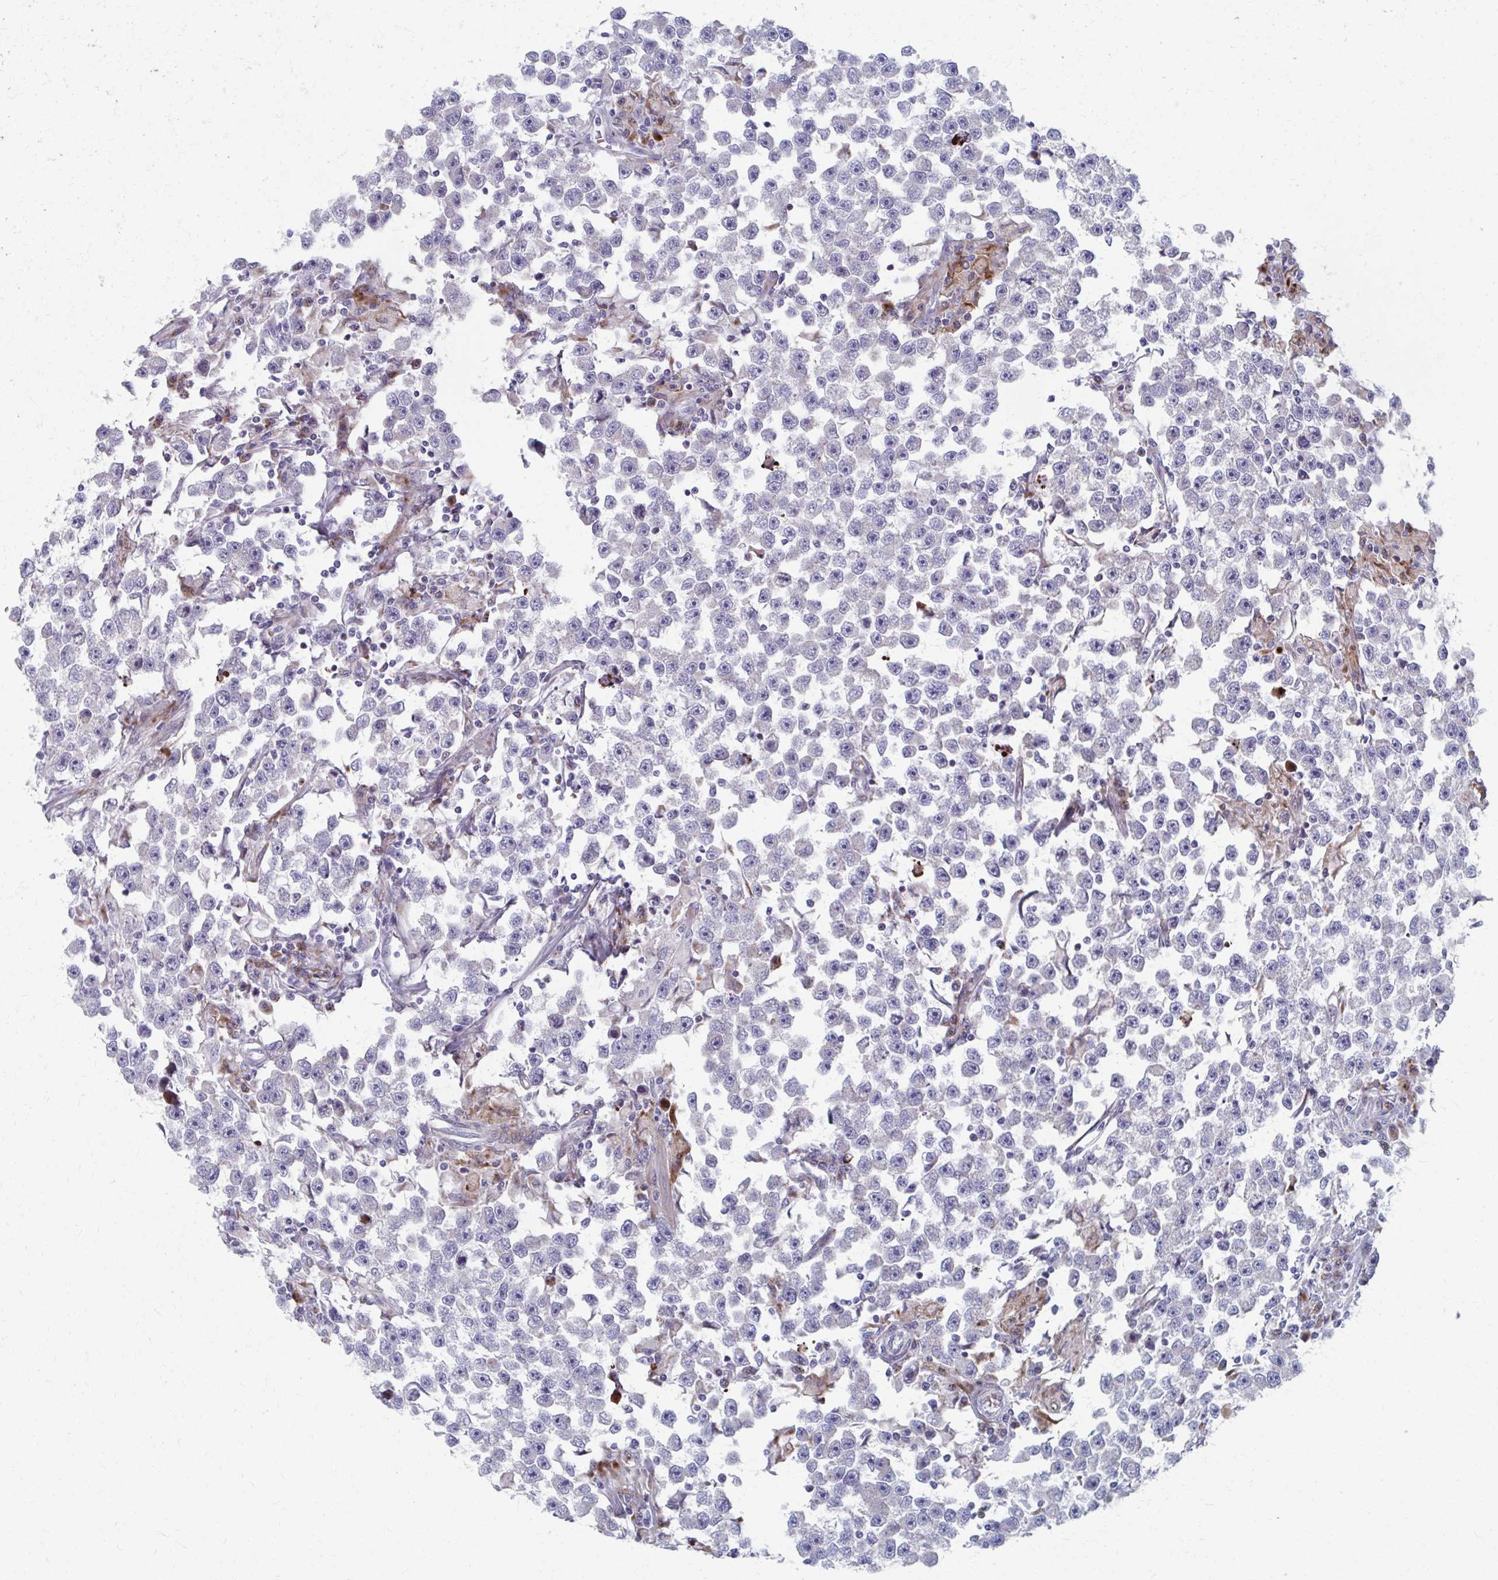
{"staining": {"intensity": "negative", "quantity": "none", "location": "none"}, "tissue": "testis cancer", "cell_type": "Tumor cells", "image_type": "cancer", "snomed": [{"axis": "morphology", "description": "Seminoma, NOS"}, {"axis": "topography", "description": "Testis"}], "caption": "The histopathology image exhibits no staining of tumor cells in testis cancer. The staining was performed using DAB to visualize the protein expression in brown, while the nuclei were stained in blue with hematoxylin (Magnification: 20x).", "gene": "OLFM2", "patient": {"sex": "male", "age": 33}}